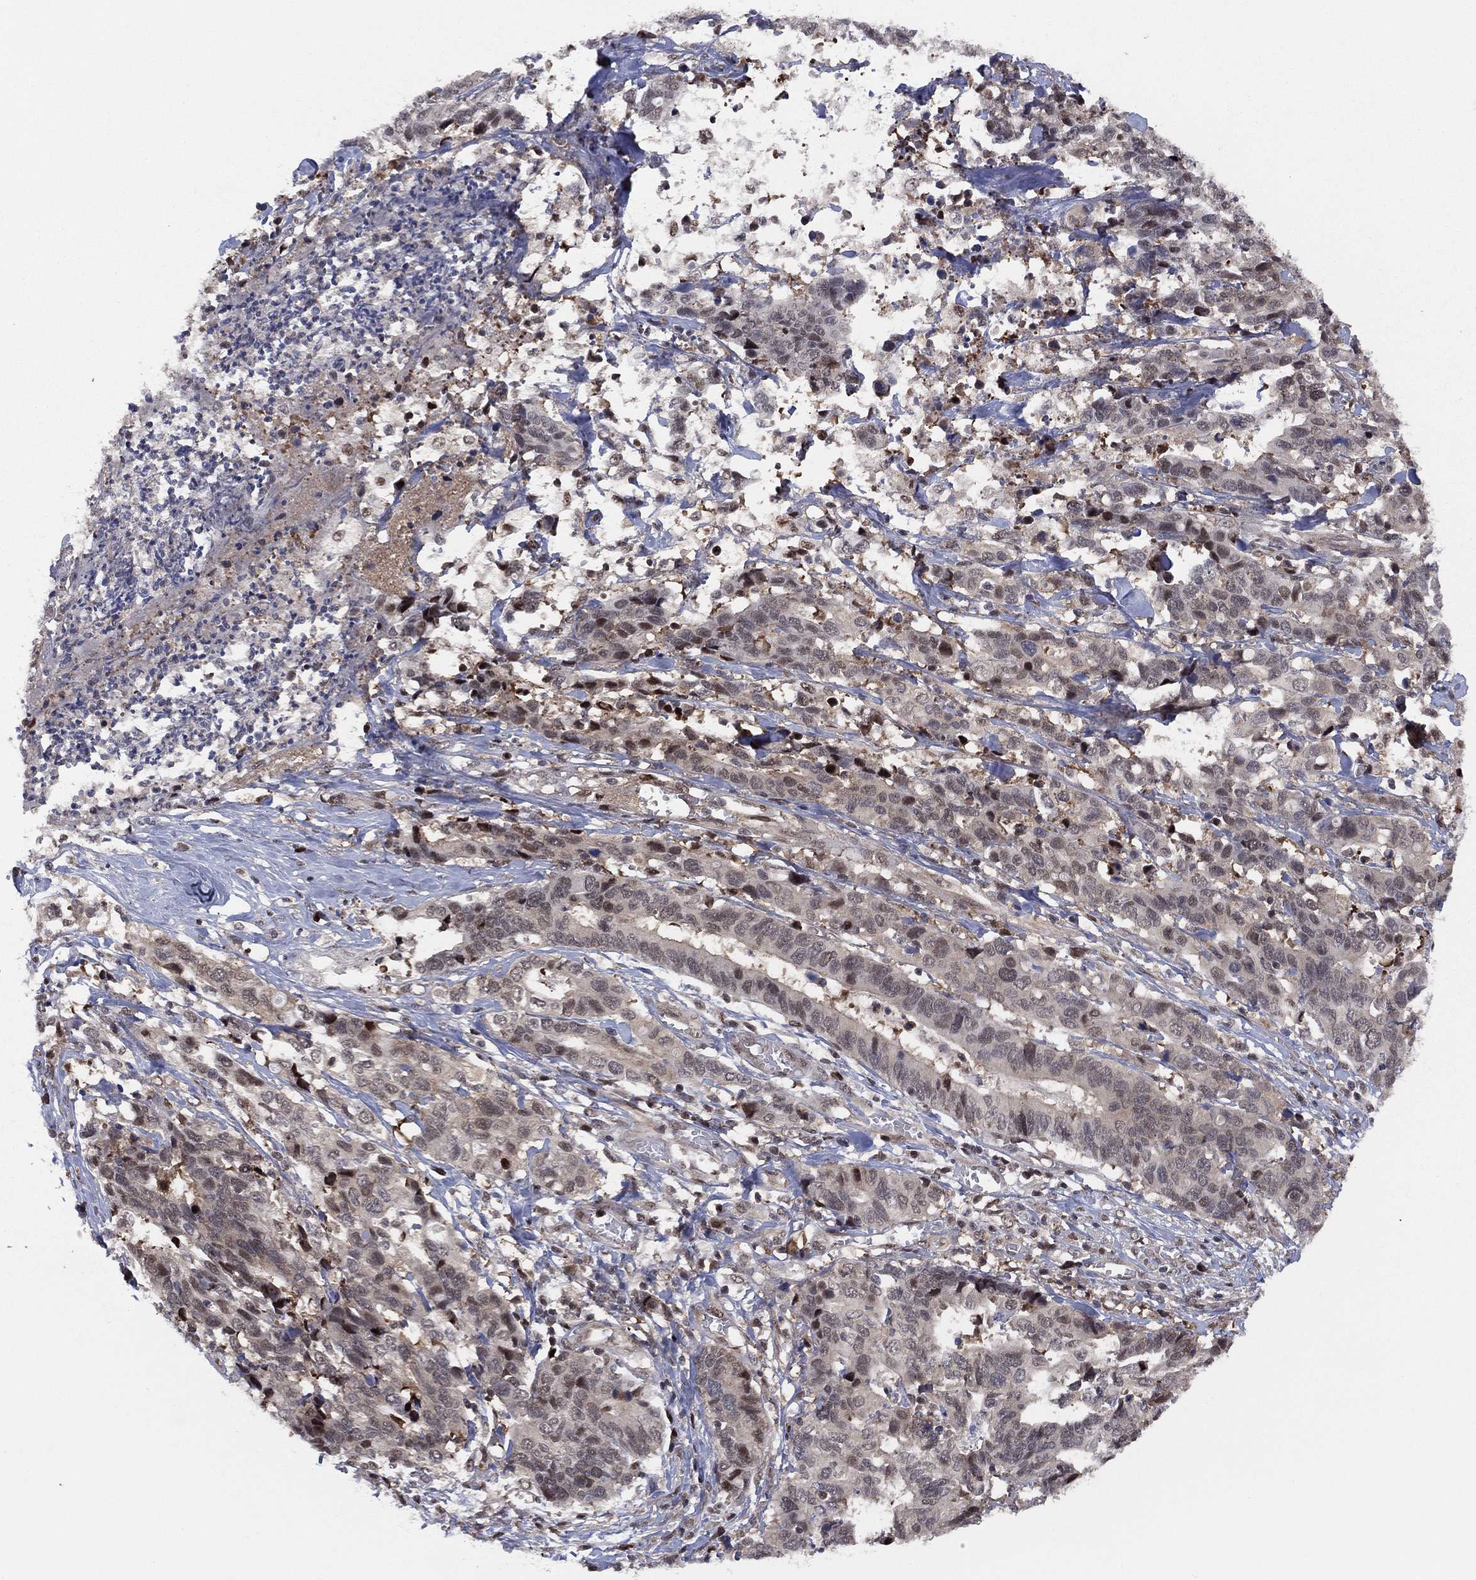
{"staining": {"intensity": "weak", "quantity": "<25%", "location": "cytoplasmic/membranous,nuclear"}, "tissue": "stomach cancer", "cell_type": "Tumor cells", "image_type": "cancer", "snomed": [{"axis": "morphology", "description": "Adenocarcinoma, NOS"}, {"axis": "topography", "description": "Stomach, upper"}], "caption": "Tumor cells are negative for brown protein staining in stomach cancer.", "gene": "ICOSLG", "patient": {"sex": "female", "age": 67}}